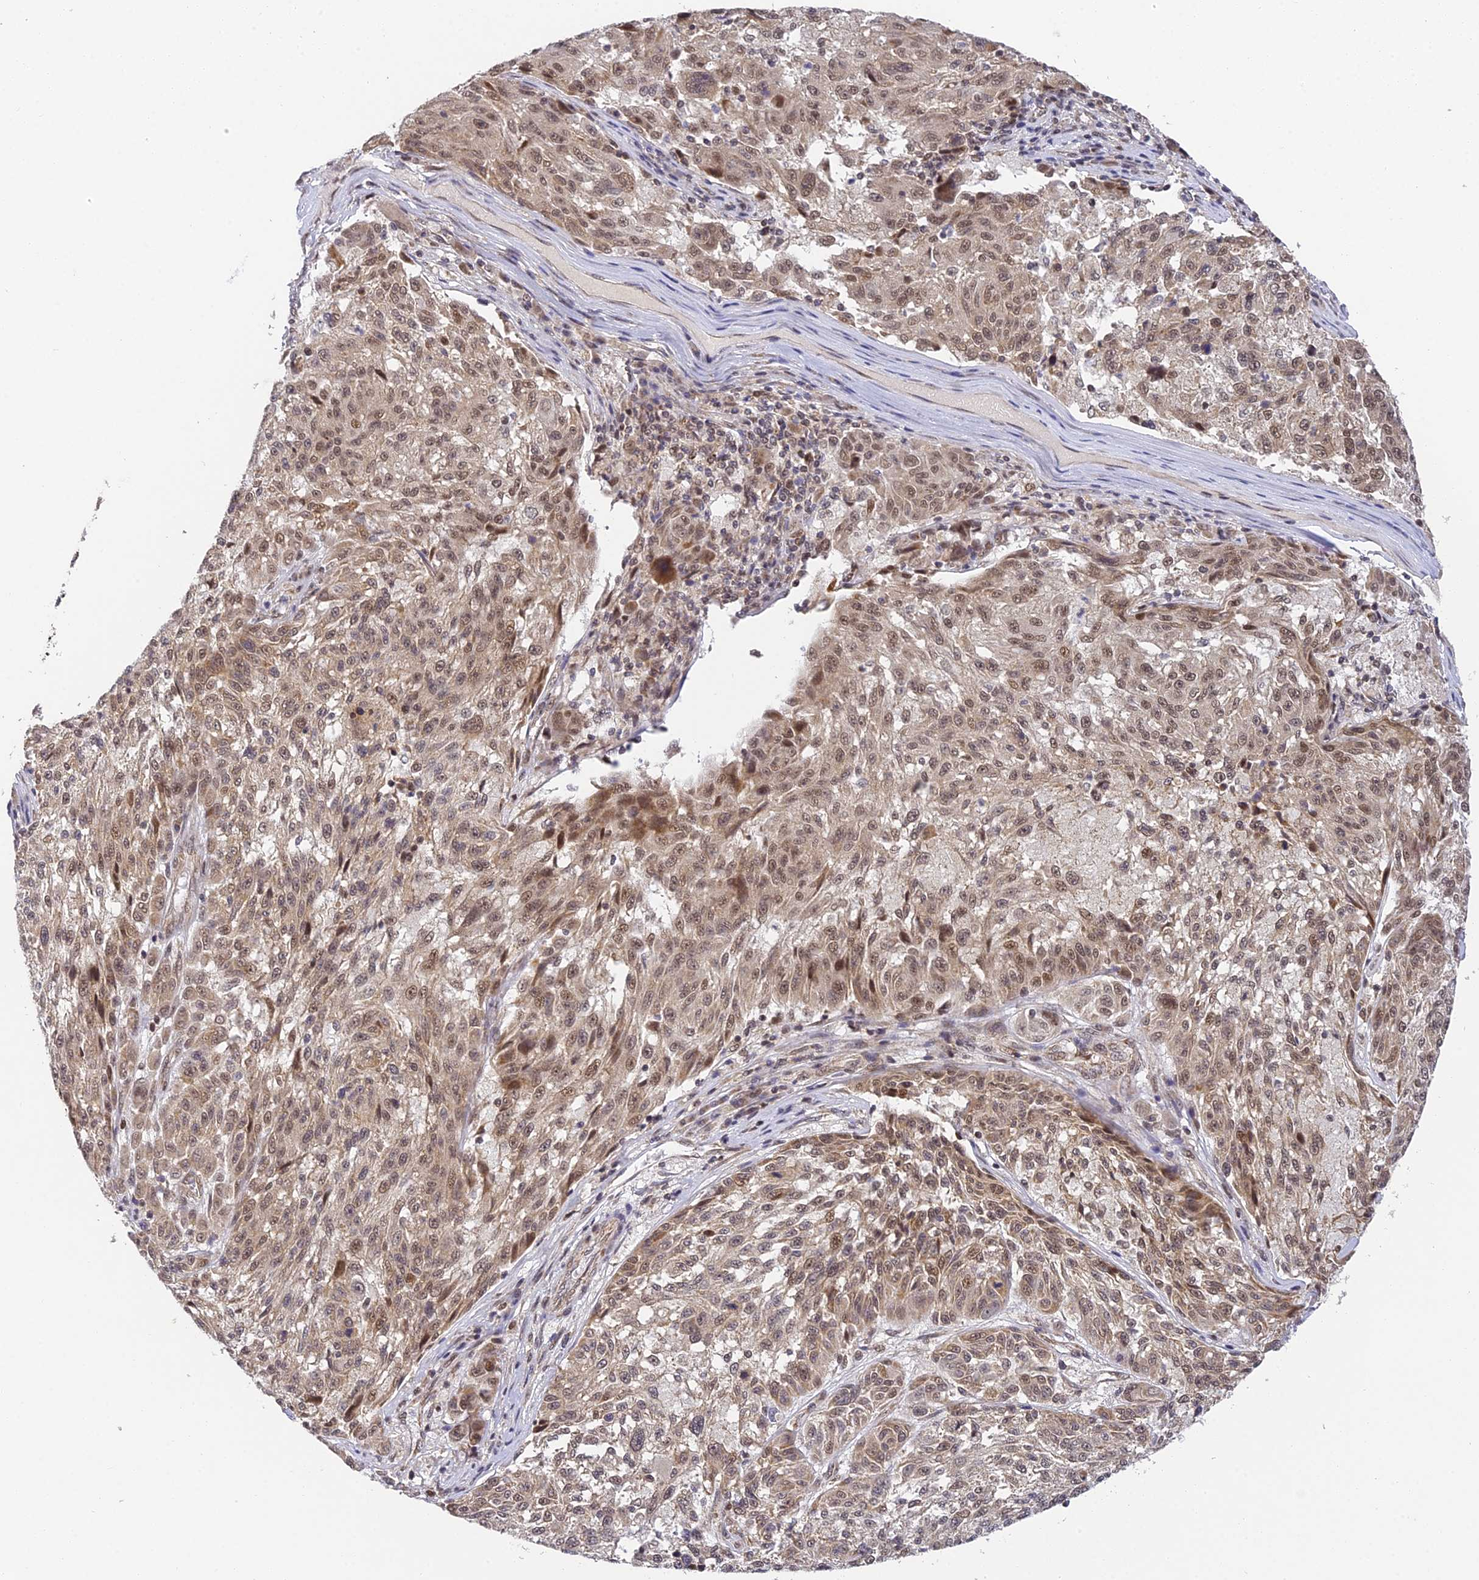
{"staining": {"intensity": "moderate", "quantity": ">75%", "location": "nuclear"}, "tissue": "melanoma", "cell_type": "Tumor cells", "image_type": "cancer", "snomed": [{"axis": "morphology", "description": "Malignant melanoma, NOS"}, {"axis": "topography", "description": "Skin"}], "caption": "Human malignant melanoma stained for a protein (brown) displays moderate nuclear positive positivity in about >75% of tumor cells.", "gene": "DNAAF10", "patient": {"sex": "male", "age": 53}}